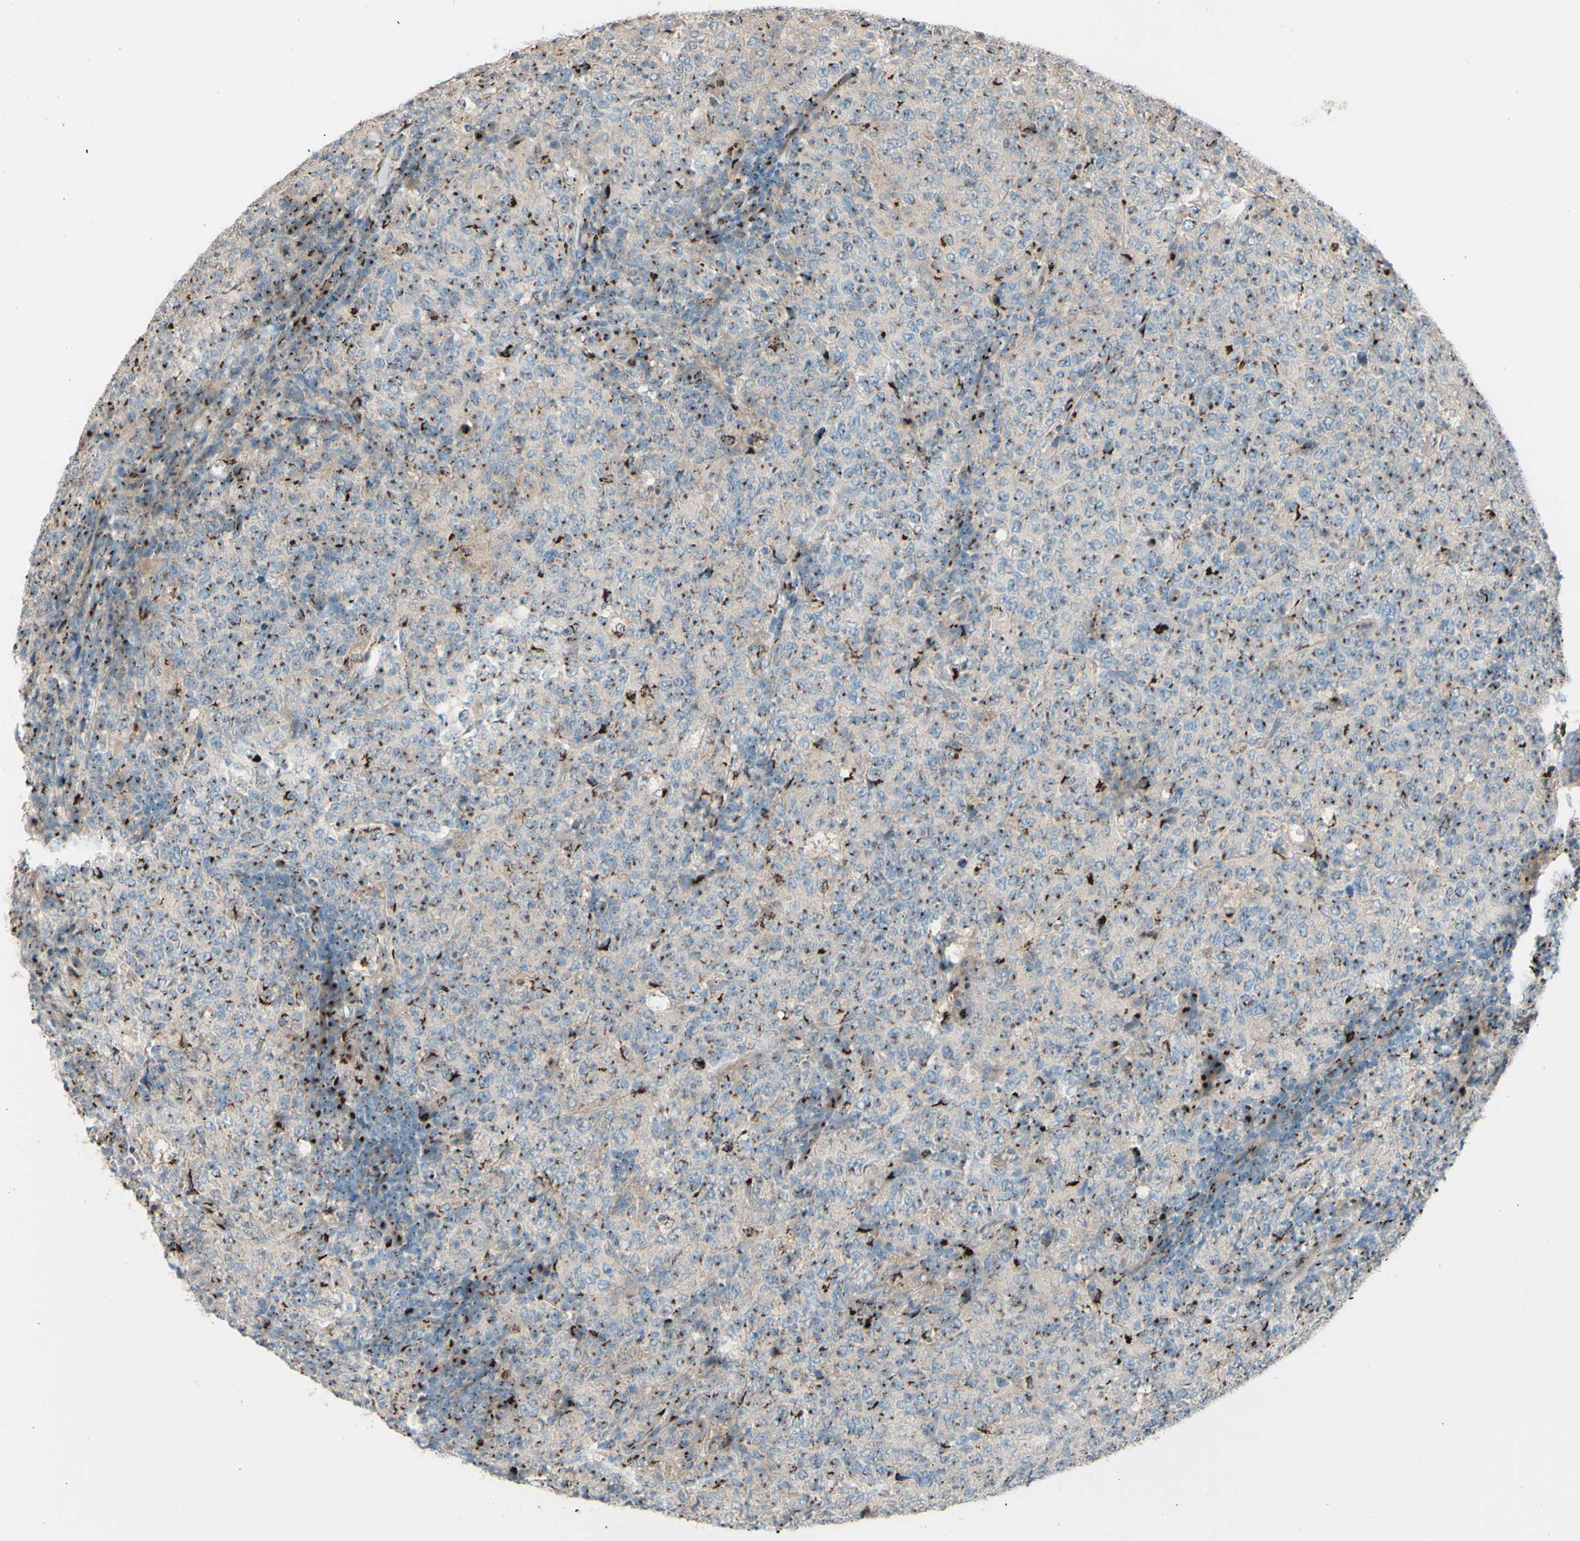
{"staining": {"intensity": "moderate", "quantity": ">75%", "location": "cytoplasmic/membranous"}, "tissue": "lymphoma", "cell_type": "Tumor cells", "image_type": "cancer", "snomed": [{"axis": "morphology", "description": "Malignant lymphoma, non-Hodgkin's type, High grade"}, {"axis": "topography", "description": "Tonsil"}], "caption": "Human lymphoma stained with a protein marker exhibits moderate staining in tumor cells.", "gene": "BPNT2", "patient": {"sex": "female", "age": 36}}